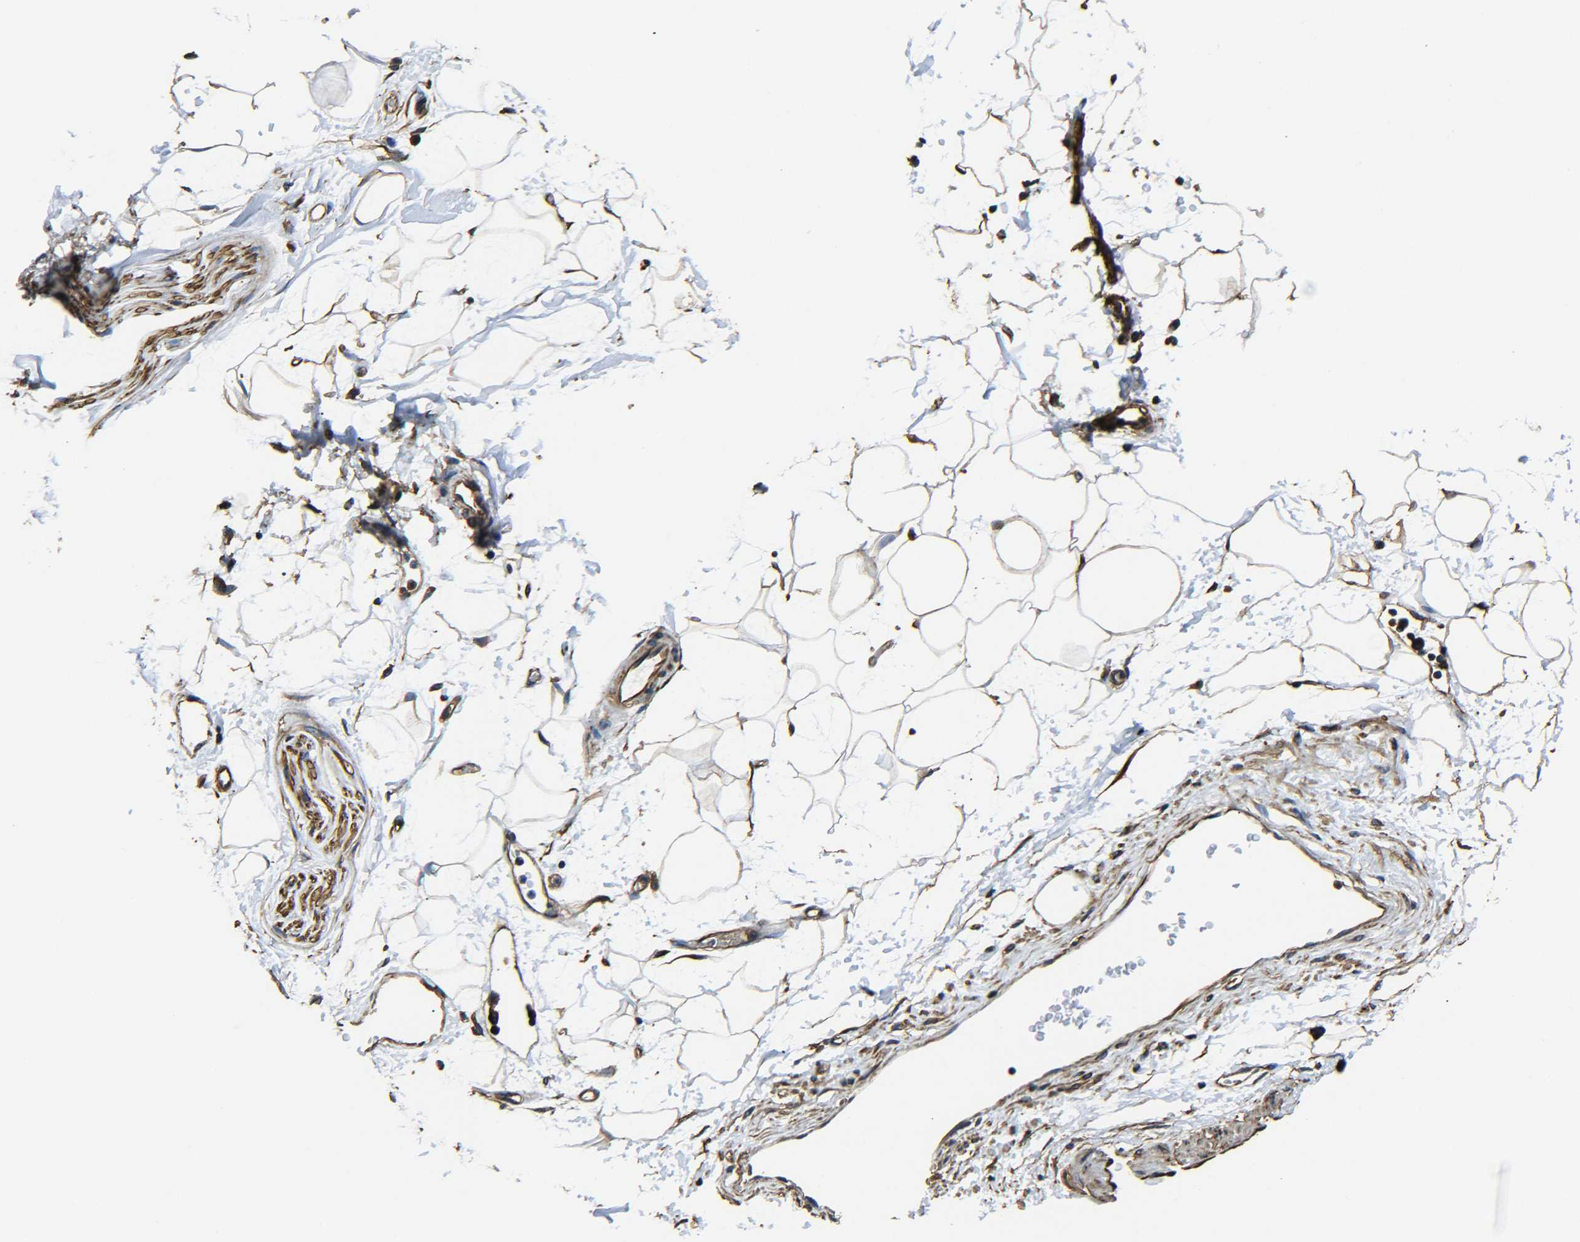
{"staining": {"intensity": "moderate", "quantity": ">75%", "location": "cytoplasmic/membranous"}, "tissue": "adipose tissue", "cell_type": "Adipocytes", "image_type": "normal", "snomed": [{"axis": "morphology", "description": "Normal tissue, NOS"}, {"axis": "topography", "description": "Soft tissue"}], "caption": "Adipocytes reveal moderate cytoplasmic/membranous positivity in about >75% of cells in benign adipose tissue.", "gene": "TUBB", "patient": {"sex": "male", "age": 72}}